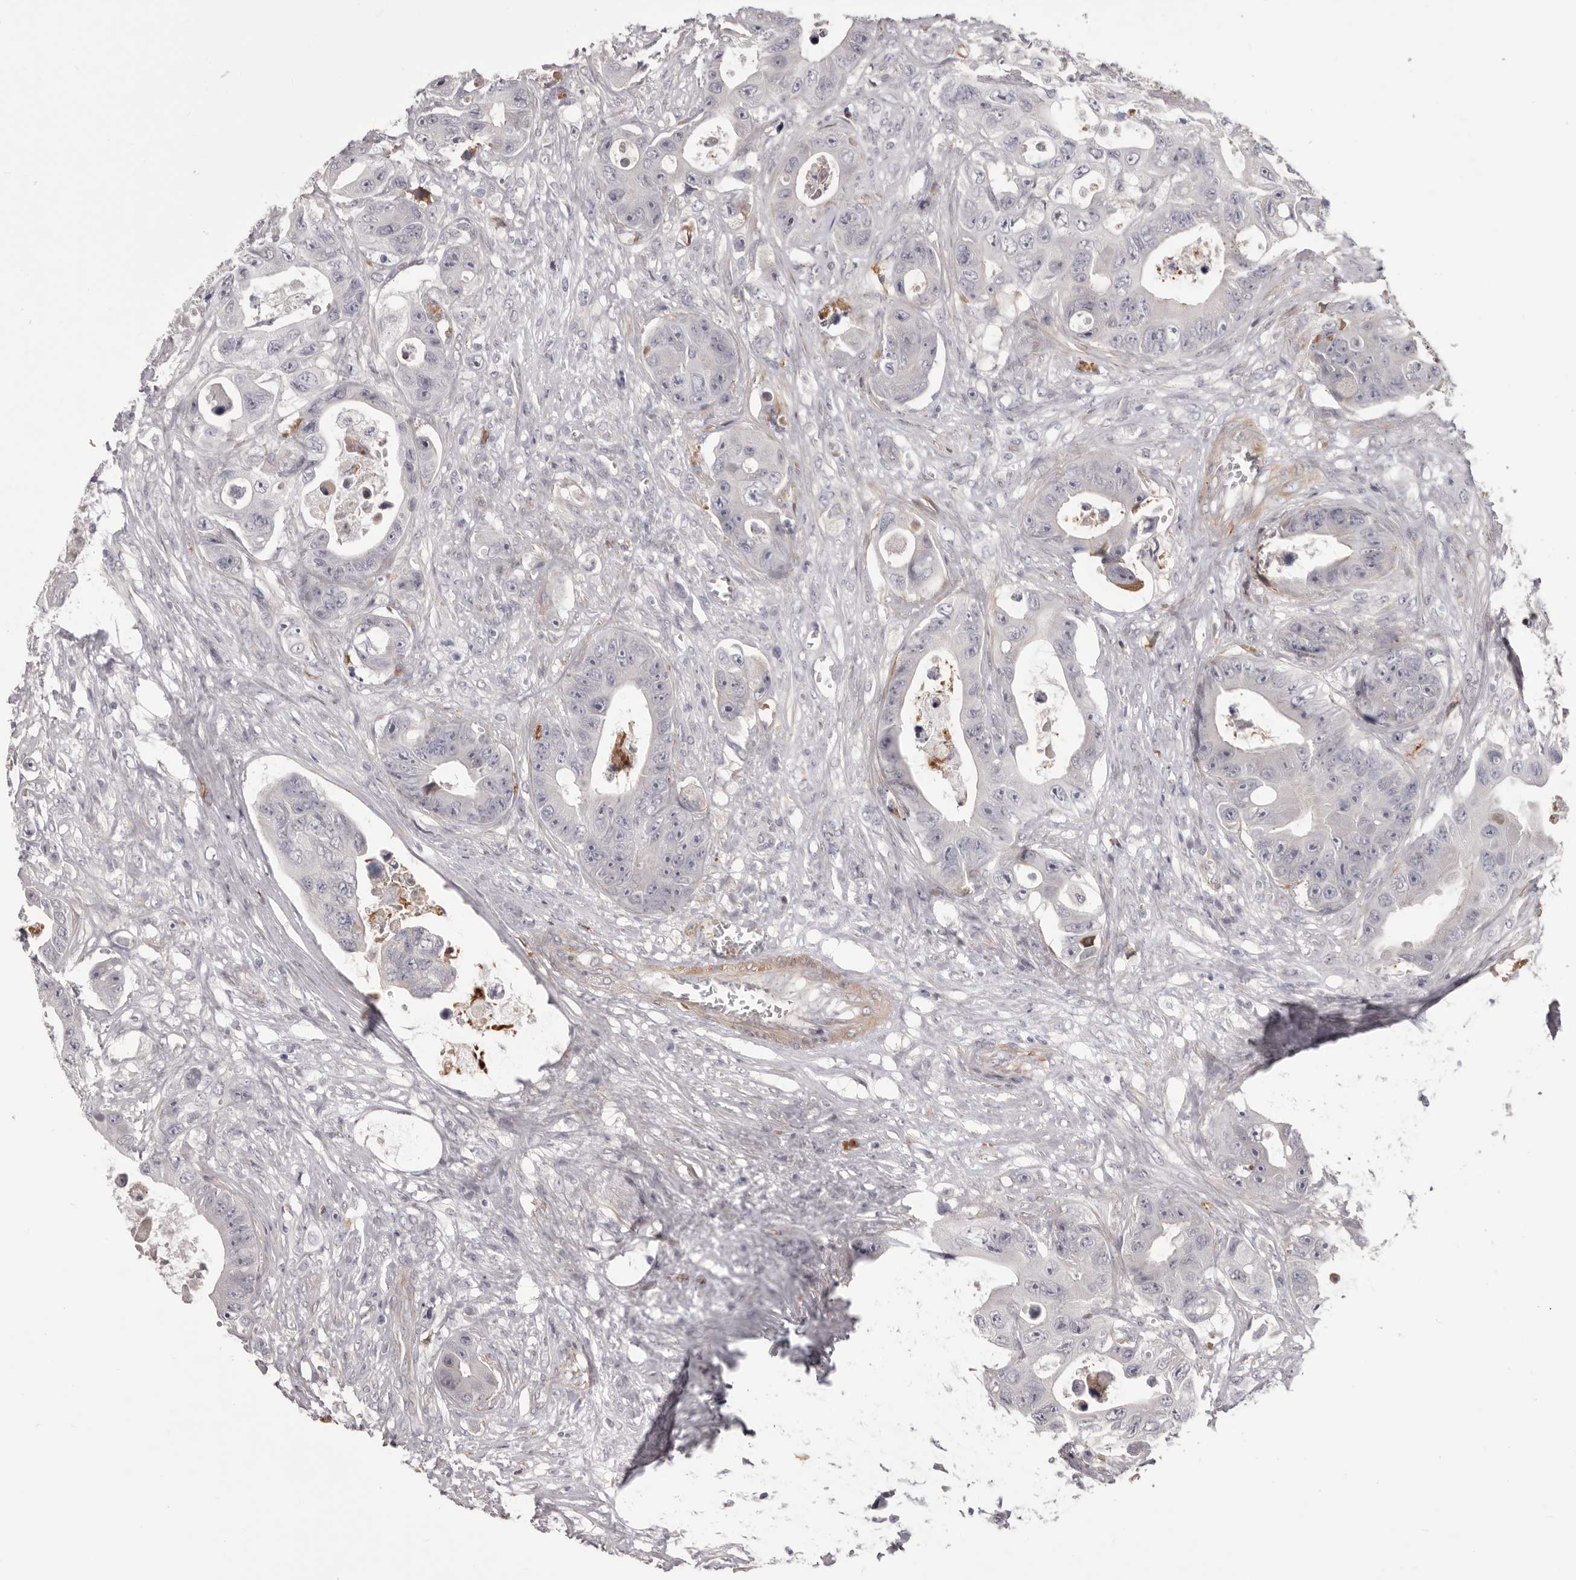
{"staining": {"intensity": "negative", "quantity": "none", "location": "none"}, "tissue": "colorectal cancer", "cell_type": "Tumor cells", "image_type": "cancer", "snomed": [{"axis": "morphology", "description": "Adenocarcinoma, NOS"}, {"axis": "topography", "description": "Colon"}], "caption": "Immunohistochemistry (IHC) of colorectal cancer shows no positivity in tumor cells.", "gene": "OTUD3", "patient": {"sex": "female", "age": 46}}